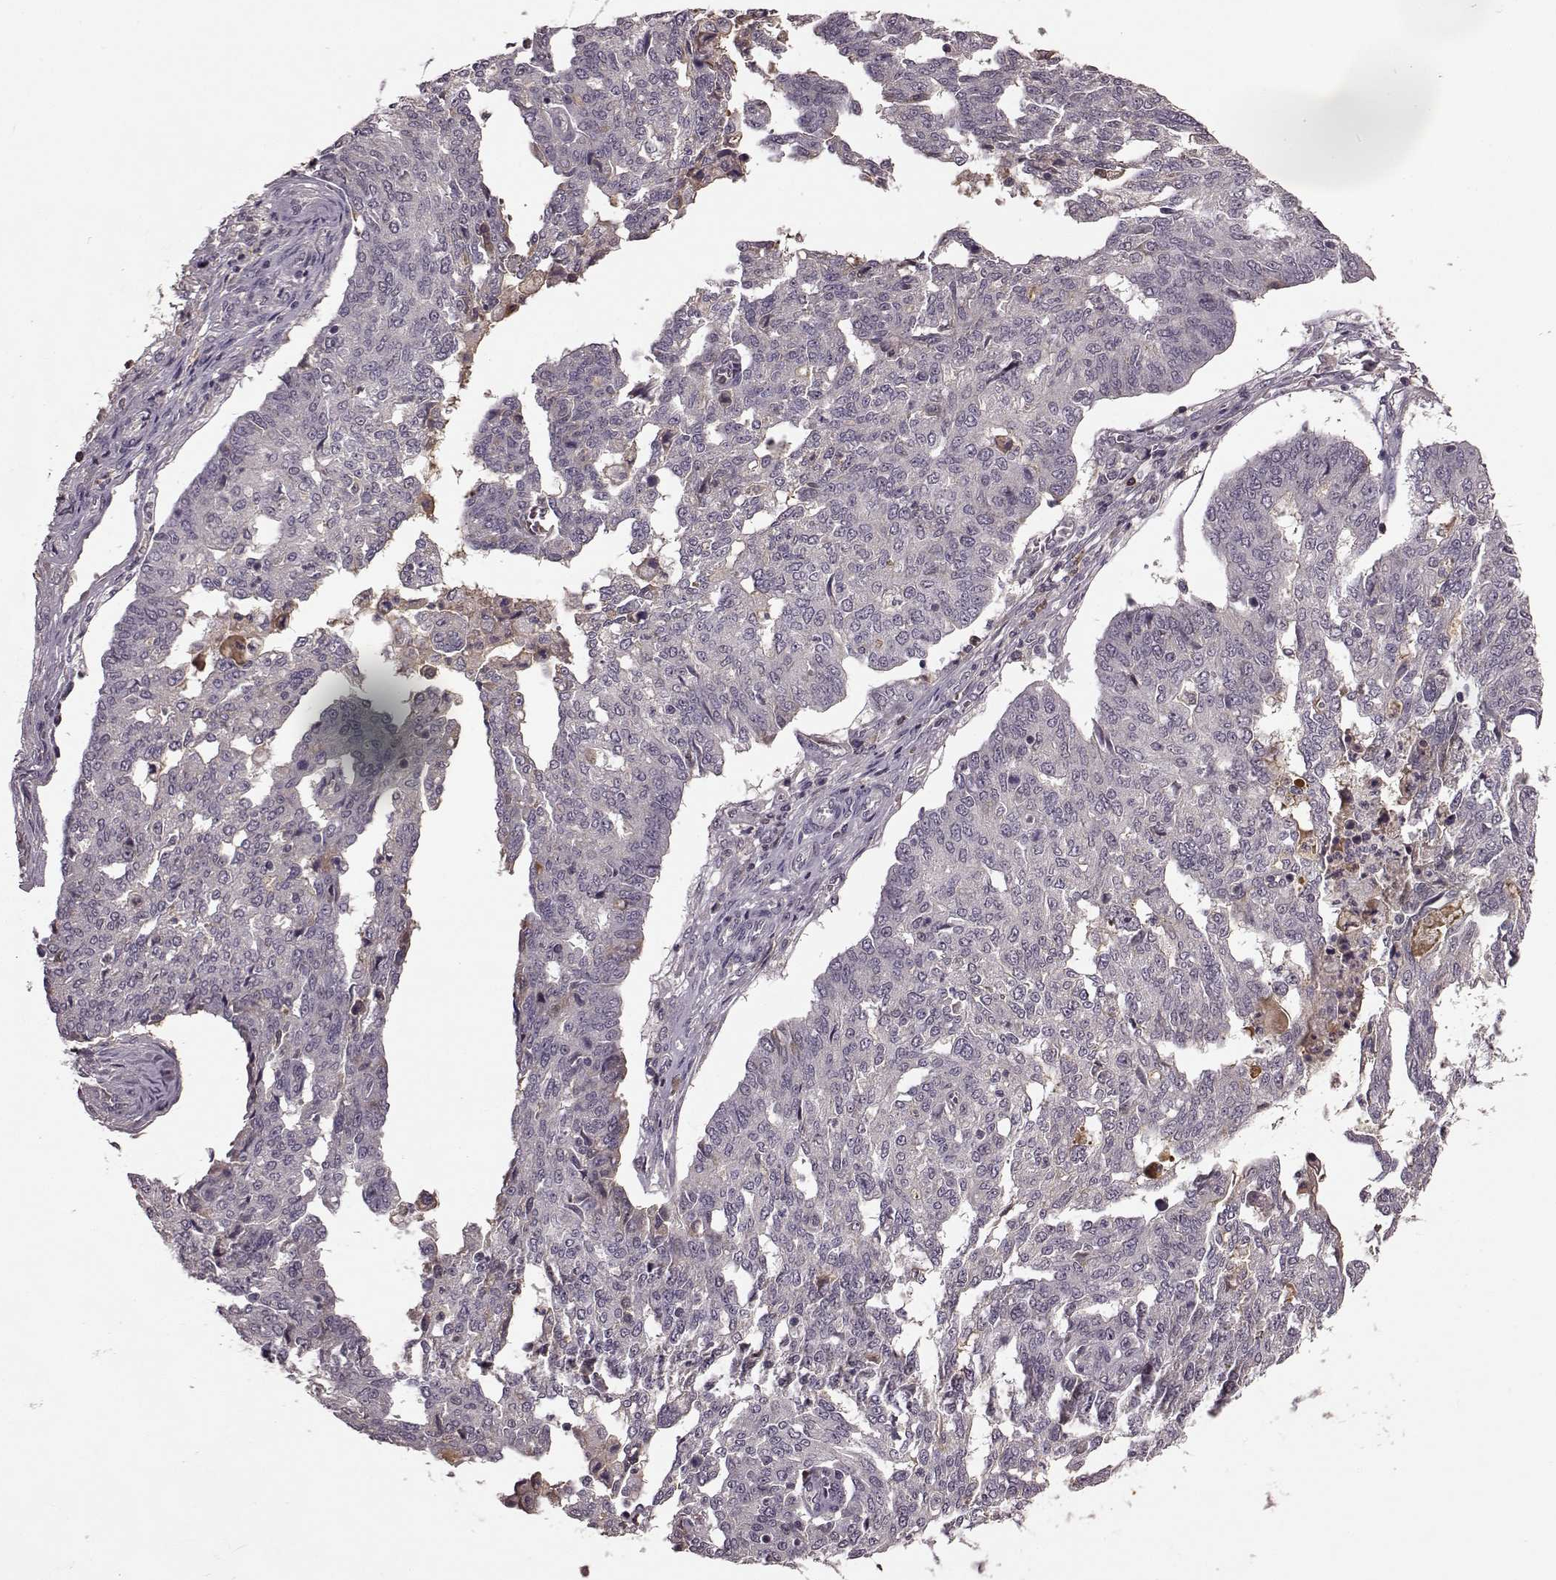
{"staining": {"intensity": "negative", "quantity": "none", "location": "none"}, "tissue": "ovarian cancer", "cell_type": "Tumor cells", "image_type": "cancer", "snomed": [{"axis": "morphology", "description": "Cystadenocarcinoma, serous, NOS"}, {"axis": "topography", "description": "Ovary"}], "caption": "Ovarian cancer was stained to show a protein in brown. There is no significant staining in tumor cells. The staining was performed using DAB (3,3'-diaminobenzidine) to visualize the protein expression in brown, while the nuclei were stained in blue with hematoxylin (Magnification: 20x).", "gene": "NRL", "patient": {"sex": "female", "age": 67}}